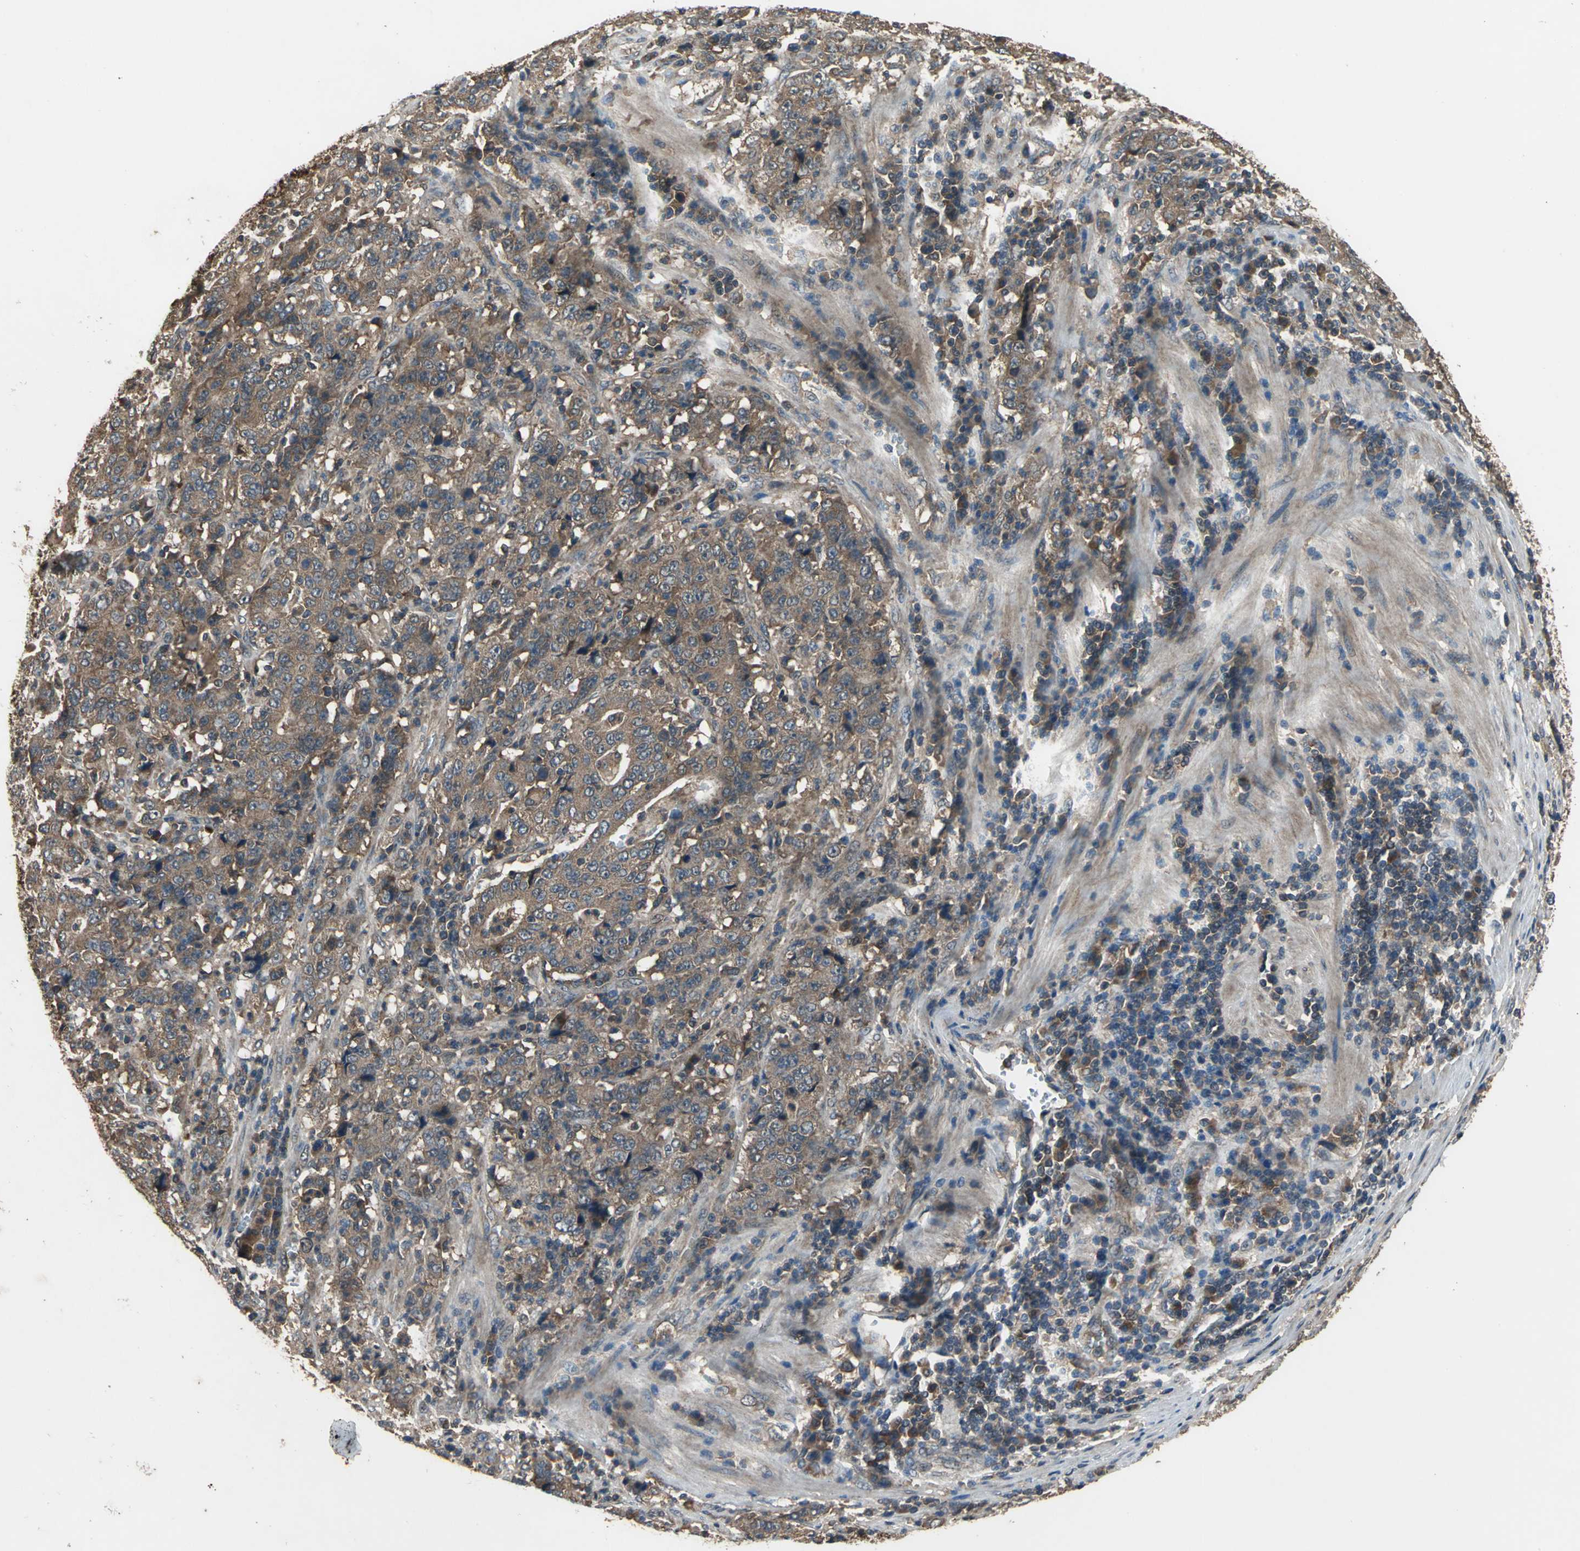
{"staining": {"intensity": "strong", "quantity": ">75%", "location": "cytoplasmic/membranous"}, "tissue": "stomach cancer", "cell_type": "Tumor cells", "image_type": "cancer", "snomed": [{"axis": "morphology", "description": "Normal tissue, NOS"}, {"axis": "morphology", "description": "Adenocarcinoma, NOS"}, {"axis": "topography", "description": "Stomach, upper"}, {"axis": "topography", "description": "Stomach"}], "caption": "Approximately >75% of tumor cells in stomach adenocarcinoma demonstrate strong cytoplasmic/membranous protein positivity as visualized by brown immunohistochemical staining.", "gene": "ZNF608", "patient": {"sex": "male", "age": 59}}